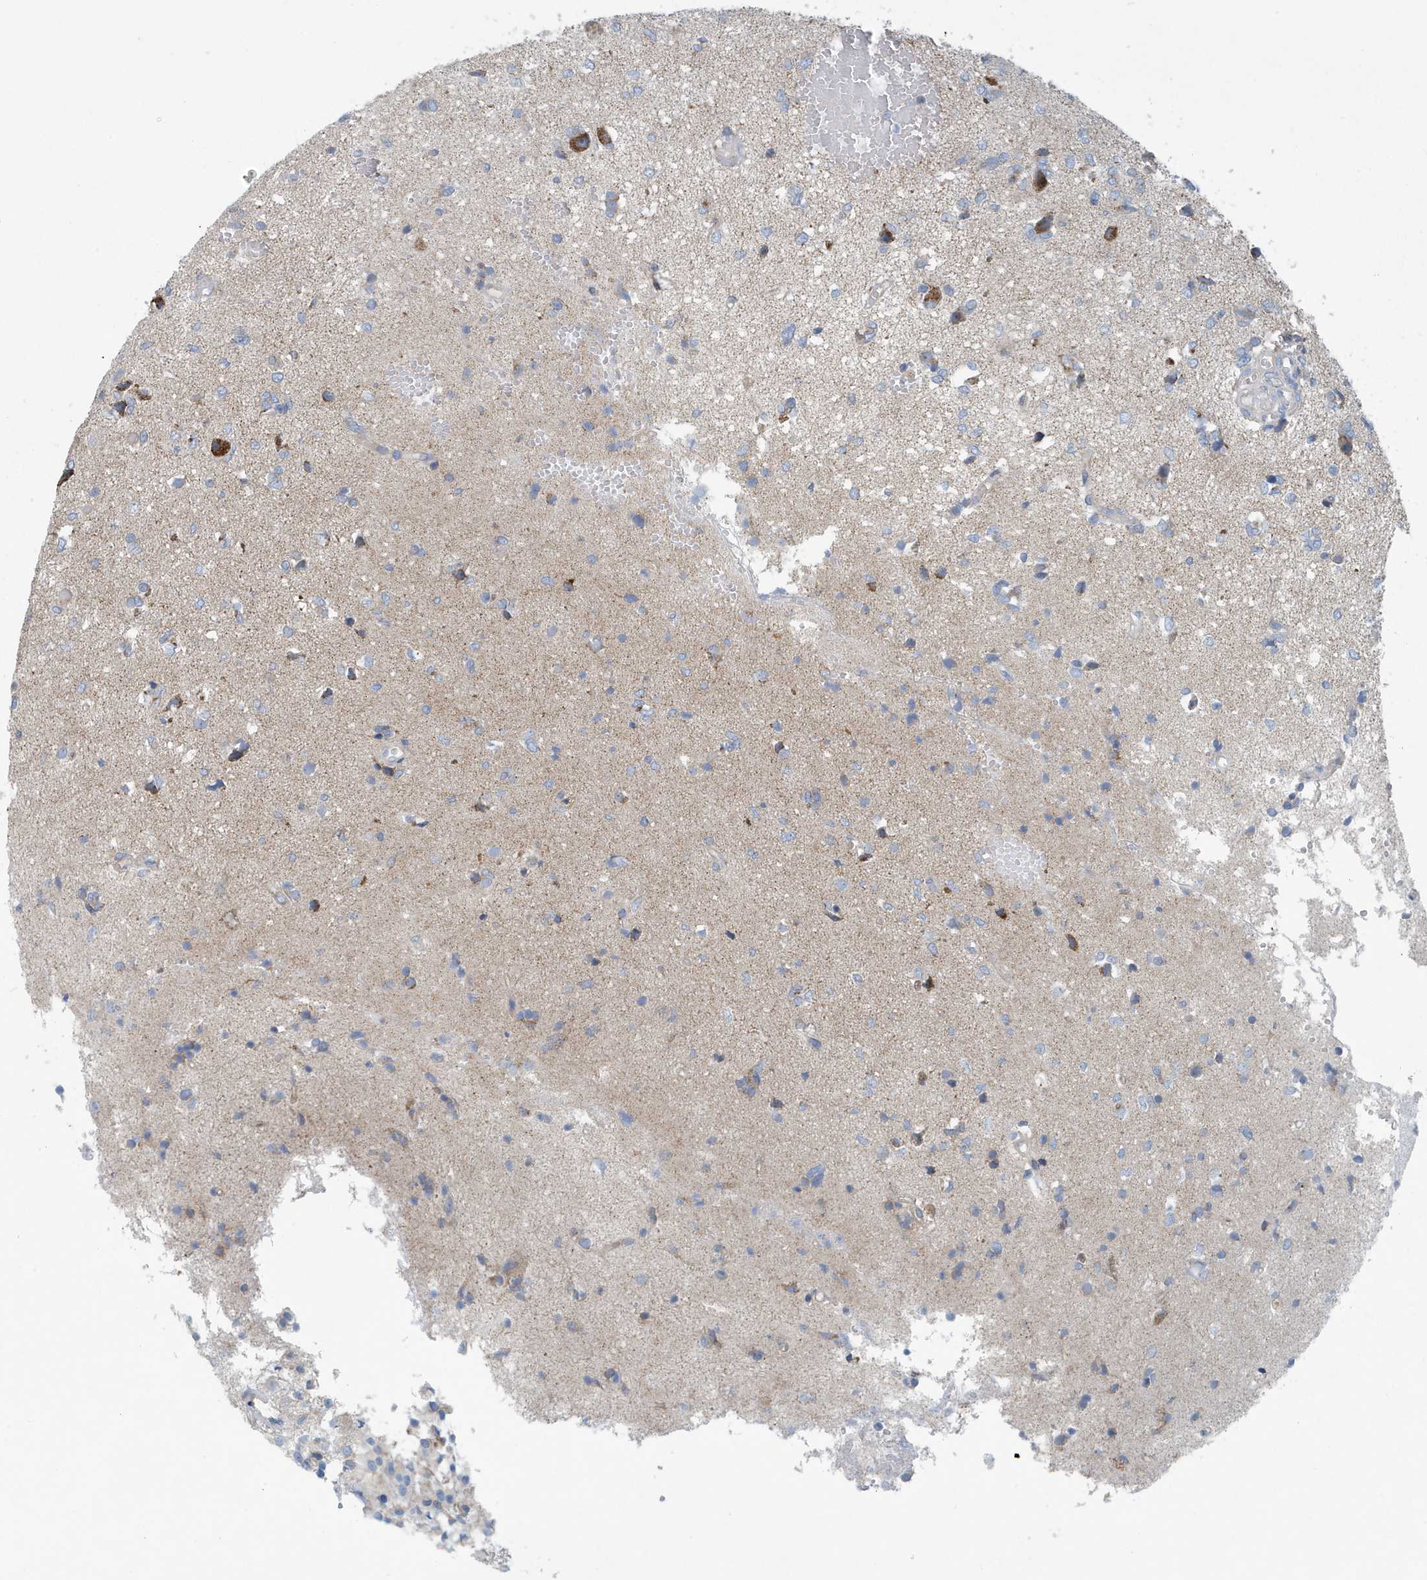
{"staining": {"intensity": "negative", "quantity": "none", "location": "none"}, "tissue": "glioma", "cell_type": "Tumor cells", "image_type": "cancer", "snomed": [{"axis": "morphology", "description": "Glioma, malignant, High grade"}, {"axis": "topography", "description": "Brain"}], "caption": "This is an immunohistochemistry image of glioma. There is no positivity in tumor cells.", "gene": "PPM1M", "patient": {"sex": "female", "age": 59}}